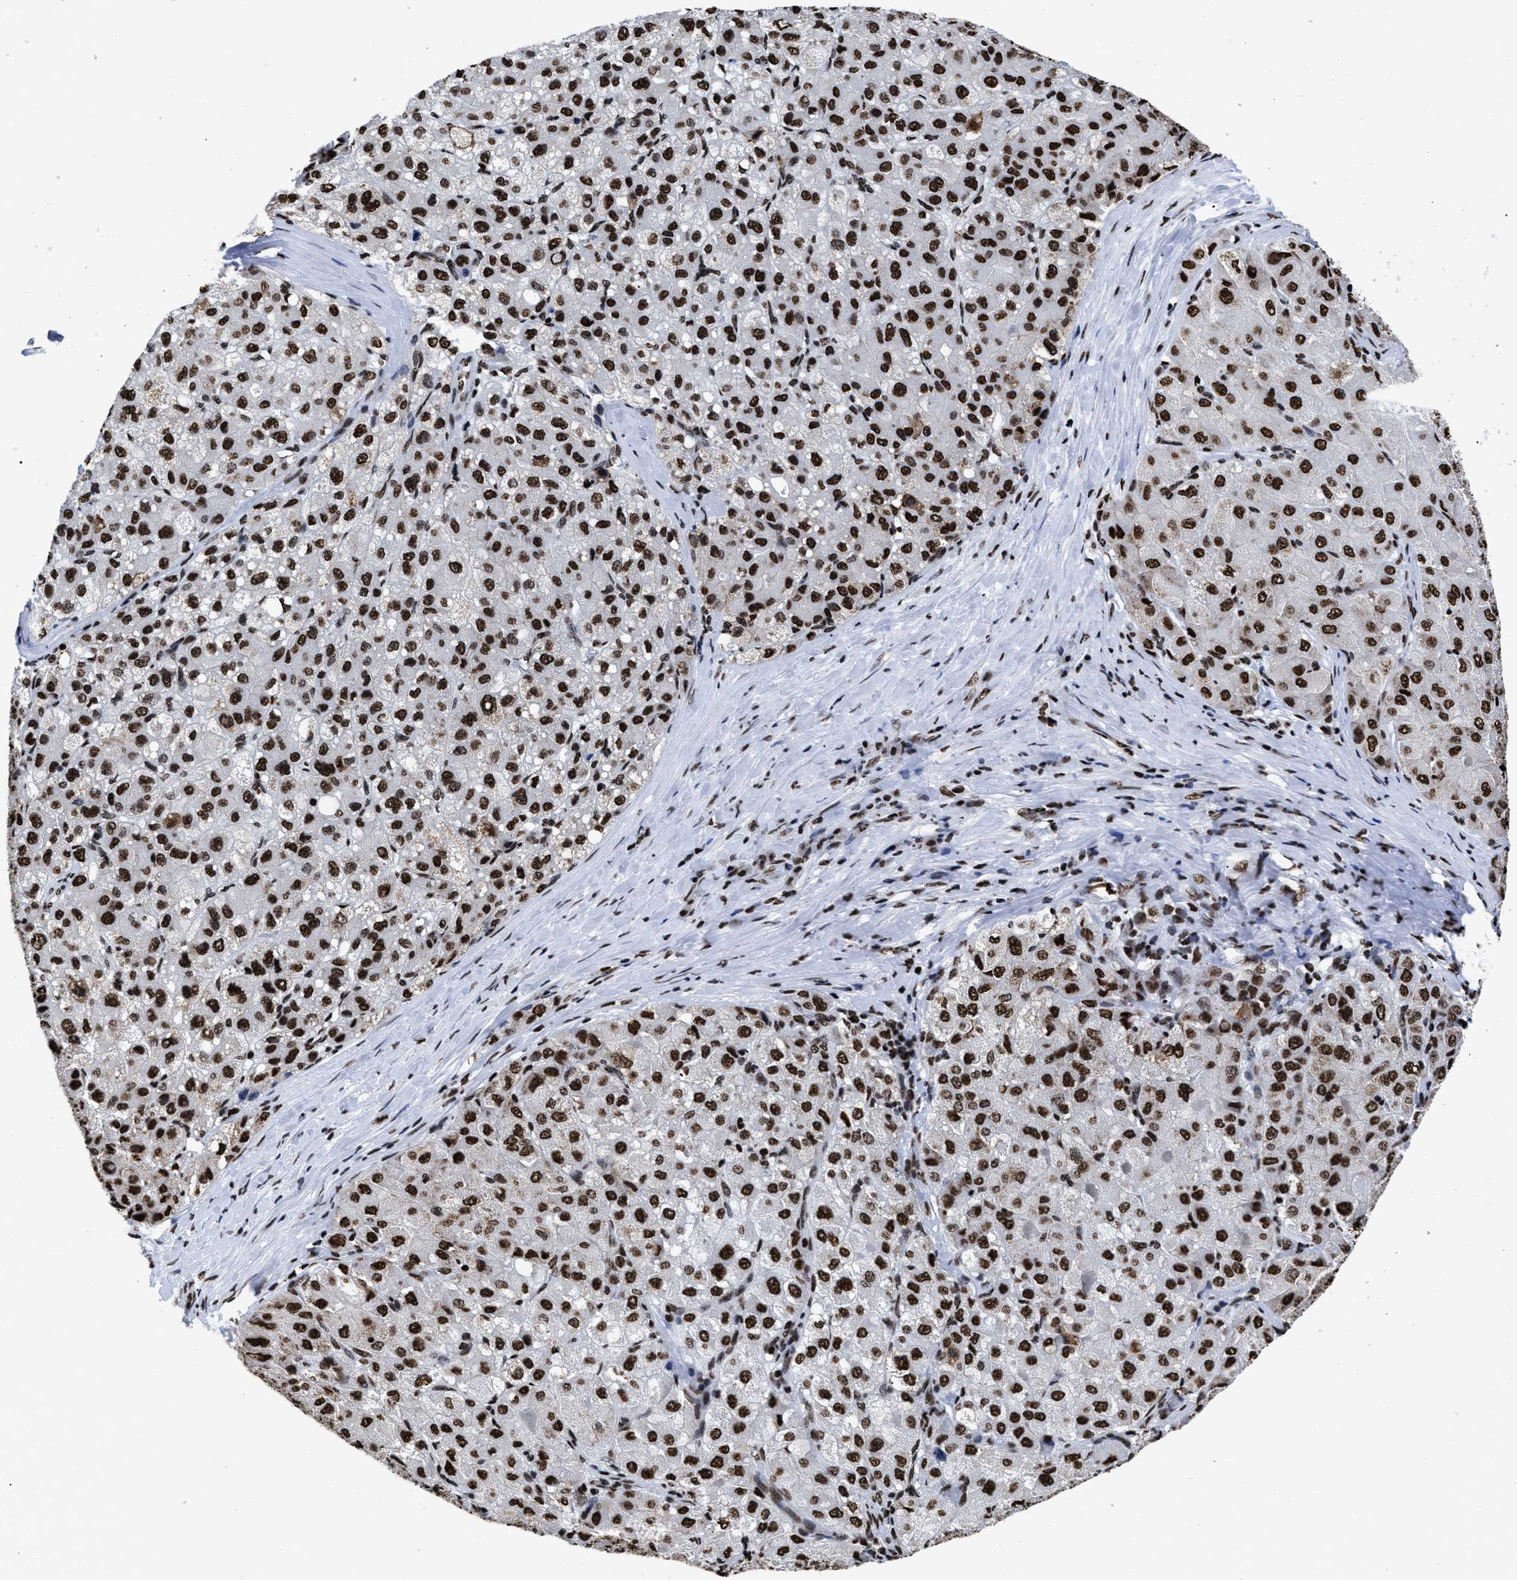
{"staining": {"intensity": "strong", "quantity": ">75%", "location": "nuclear"}, "tissue": "liver cancer", "cell_type": "Tumor cells", "image_type": "cancer", "snomed": [{"axis": "morphology", "description": "Carcinoma, Hepatocellular, NOS"}, {"axis": "topography", "description": "Liver"}], "caption": "Immunohistochemical staining of hepatocellular carcinoma (liver) displays high levels of strong nuclear positivity in about >75% of tumor cells.", "gene": "CALHM3", "patient": {"sex": "male", "age": 80}}